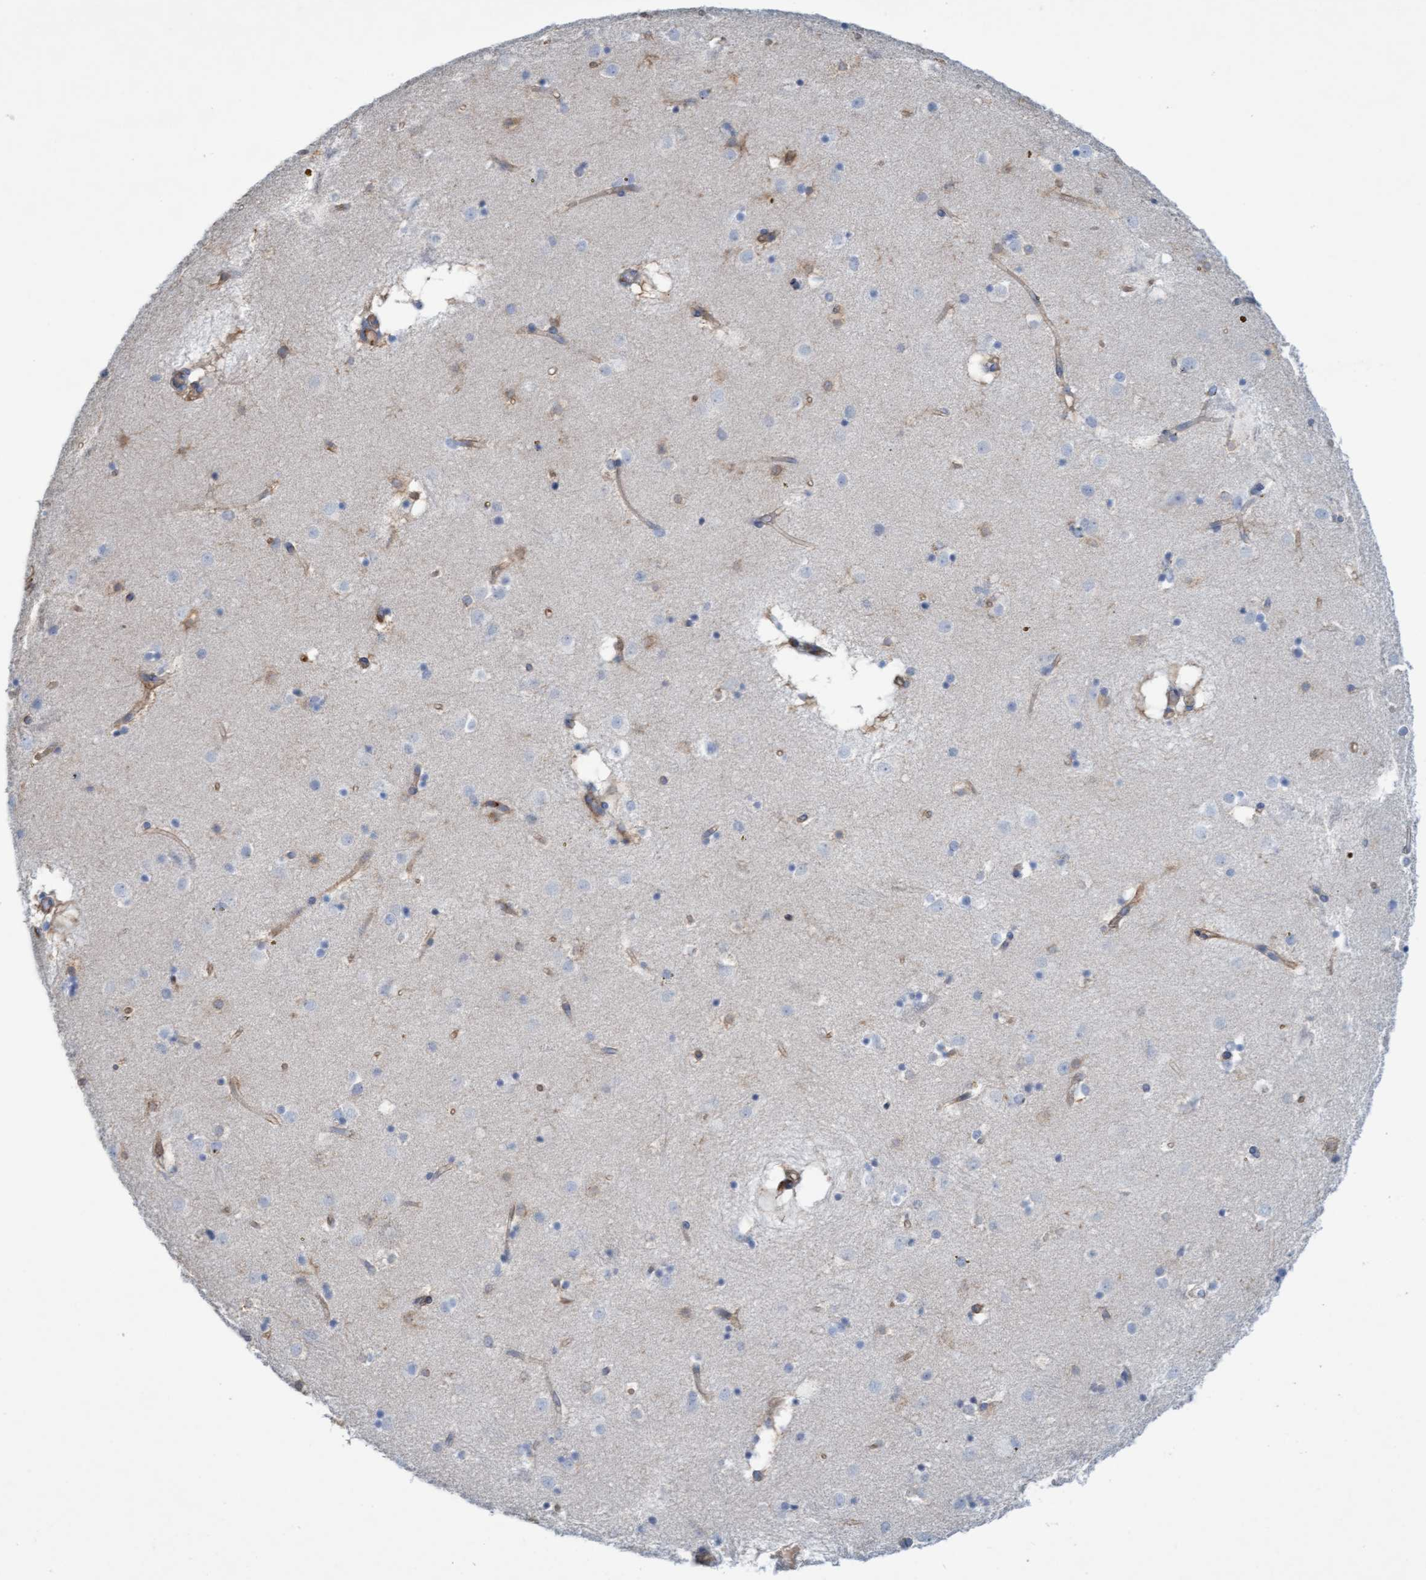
{"staining": {"intensity": "weak", "quantity": "<25%", "location": "cytoplasmic/membranous"}, "tissue": "caudate", "cell_type": "Glial cells", "image_type": "normal", "snomed": [{"axis": "morphology", "description": "Normal tissue, NOS"}, {"axis": "topography", "description": "Lateral ventricle wall"}], "caption": "Immunohistochemical staining of normal human caudate displays no significant positivity in glial cells.", "gene": "SIGIRR", "patient": {"sex": "male", "age": 70}}